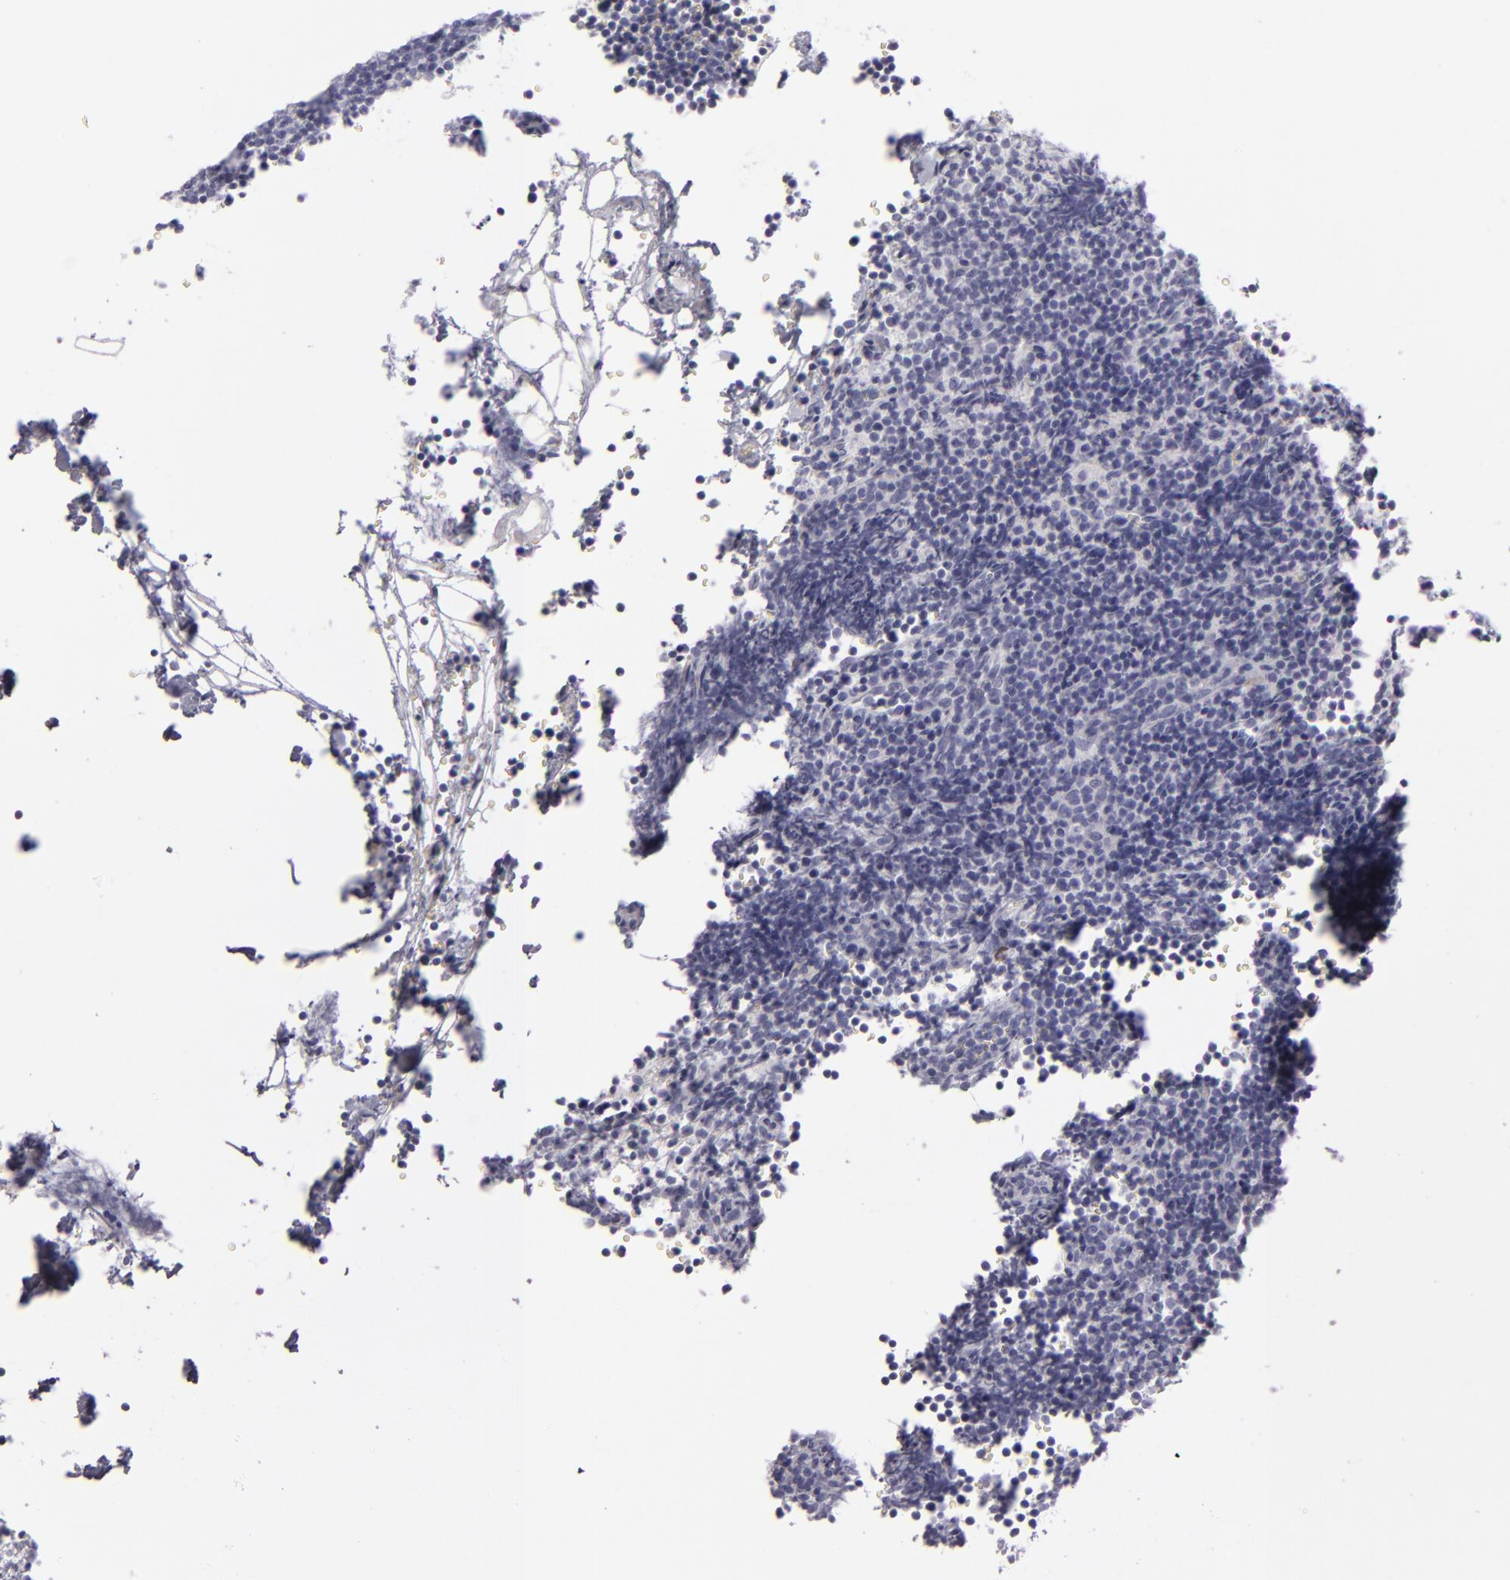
{"staining": {"intensity": "negative", "quantity": "none", "location": "none"}, "tissue": "lymphoma", "cell_type": "Tumor cells", "image_type": "cancer", "snomed": [{"axis": "morphology", "description": "Malignant lymphoma, non-Hodgkin's type, High grade"}, {"axis": "topography", "description": "Lymph node"}], "caption": "Immunohistochemistry image of lymphoma stained for a protein (brown), which shows no staining in tumor cells.", "gene": "CDX2", "patient": {"sex": "female", "age": 58}}